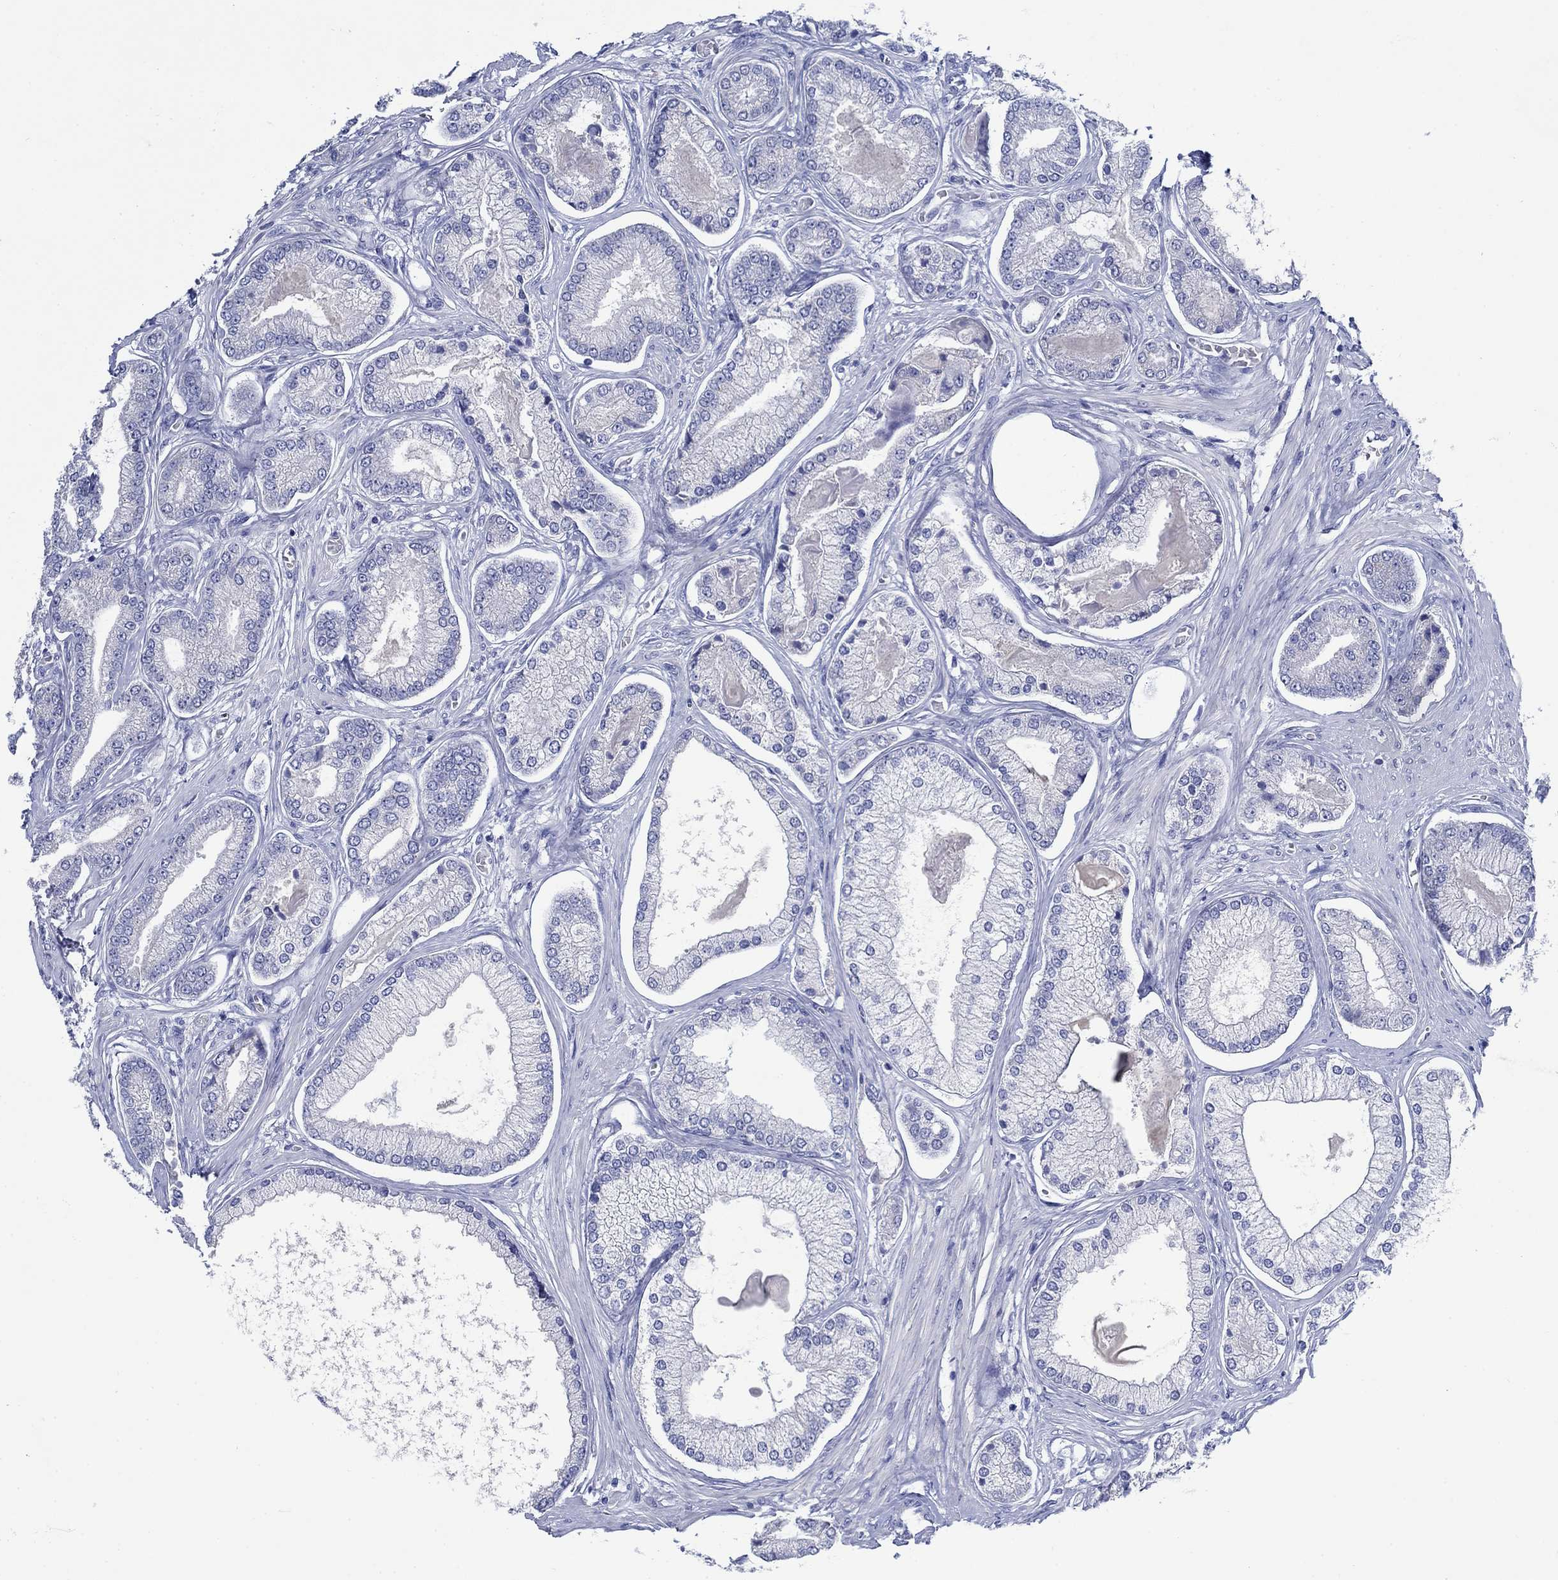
{"staining": {"intensity": "negative", "quantity": "none", "location": "none"}, "tissue": "prostate cancer", "cell_type": "Tumor cells", "image_type": "cancer", "snomed": [{"axis": "morphology", "description": "Adenocarcinoma, Low grade"}, {"axis": "topography", "description": "Prostate"}], "caption": "High magnification brightfield microscopy of prostate low-grade adenocarcinoma stained with DAB (brown) and counterstained with hematoxylin (blue): tumor cells show no significant positivity.", "gene": "TRIM16", "patient": {"sex": "male", "age": 57}}